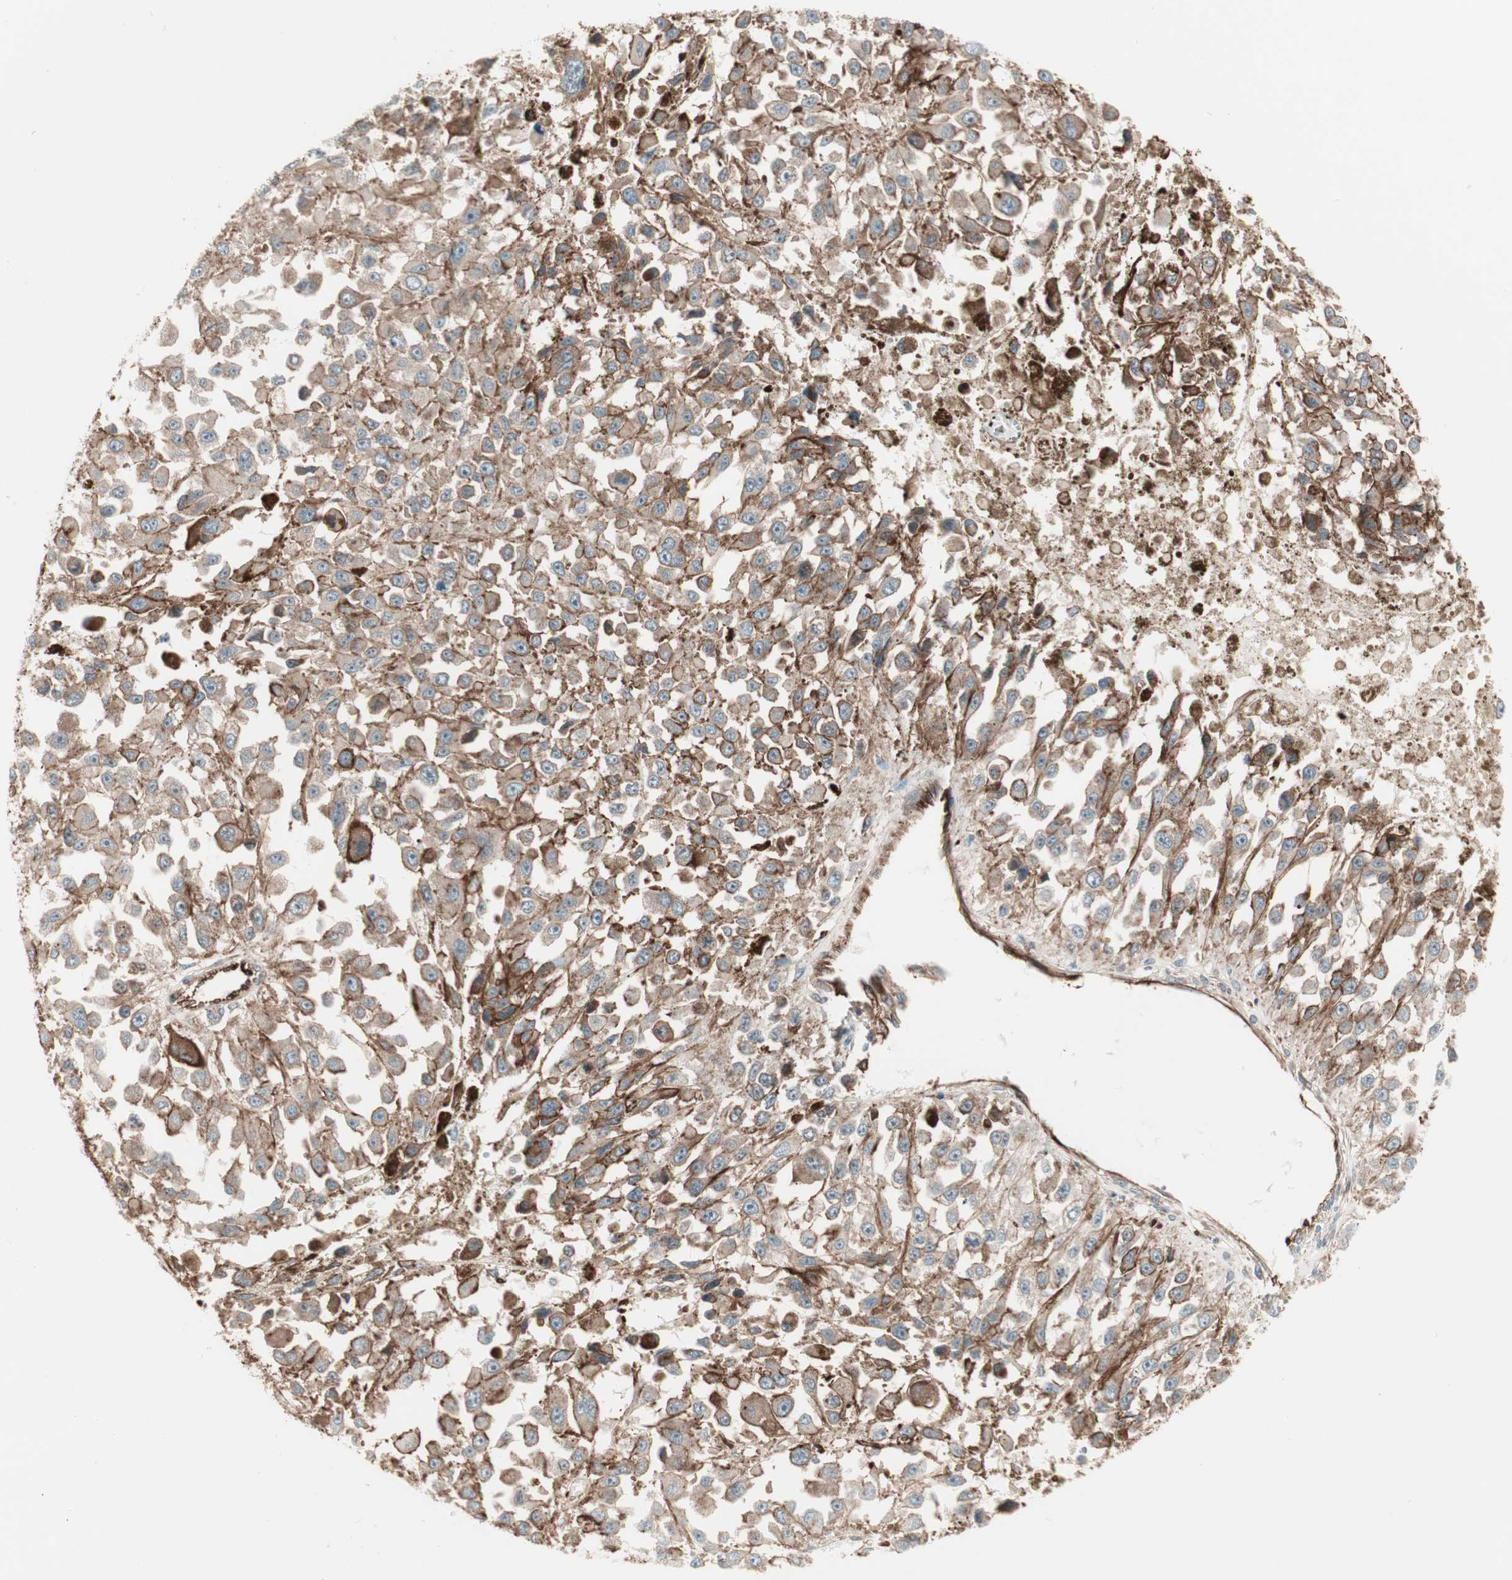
{"staining": {"intensity": "strong", "quantity": ">75%", "location": "cytoplasmic/membranous"}, "tissue": "melanoma", "cell_type": "Tumor cells", "image_type": "cancer", "snomed": [{"axis": "morphology", "description": "Malignant melanoma, Metastatic site"}, {"axis": "topography", "description": "Lymph node"}], "caption": "Melanoma was stained to show a protein in brown. There is high levels of strong cytoplasmic/membranous staining in about >75% of tumor cells.", "gene": "TCP11L1", "patient": {"sex": "male", "age": 59}}